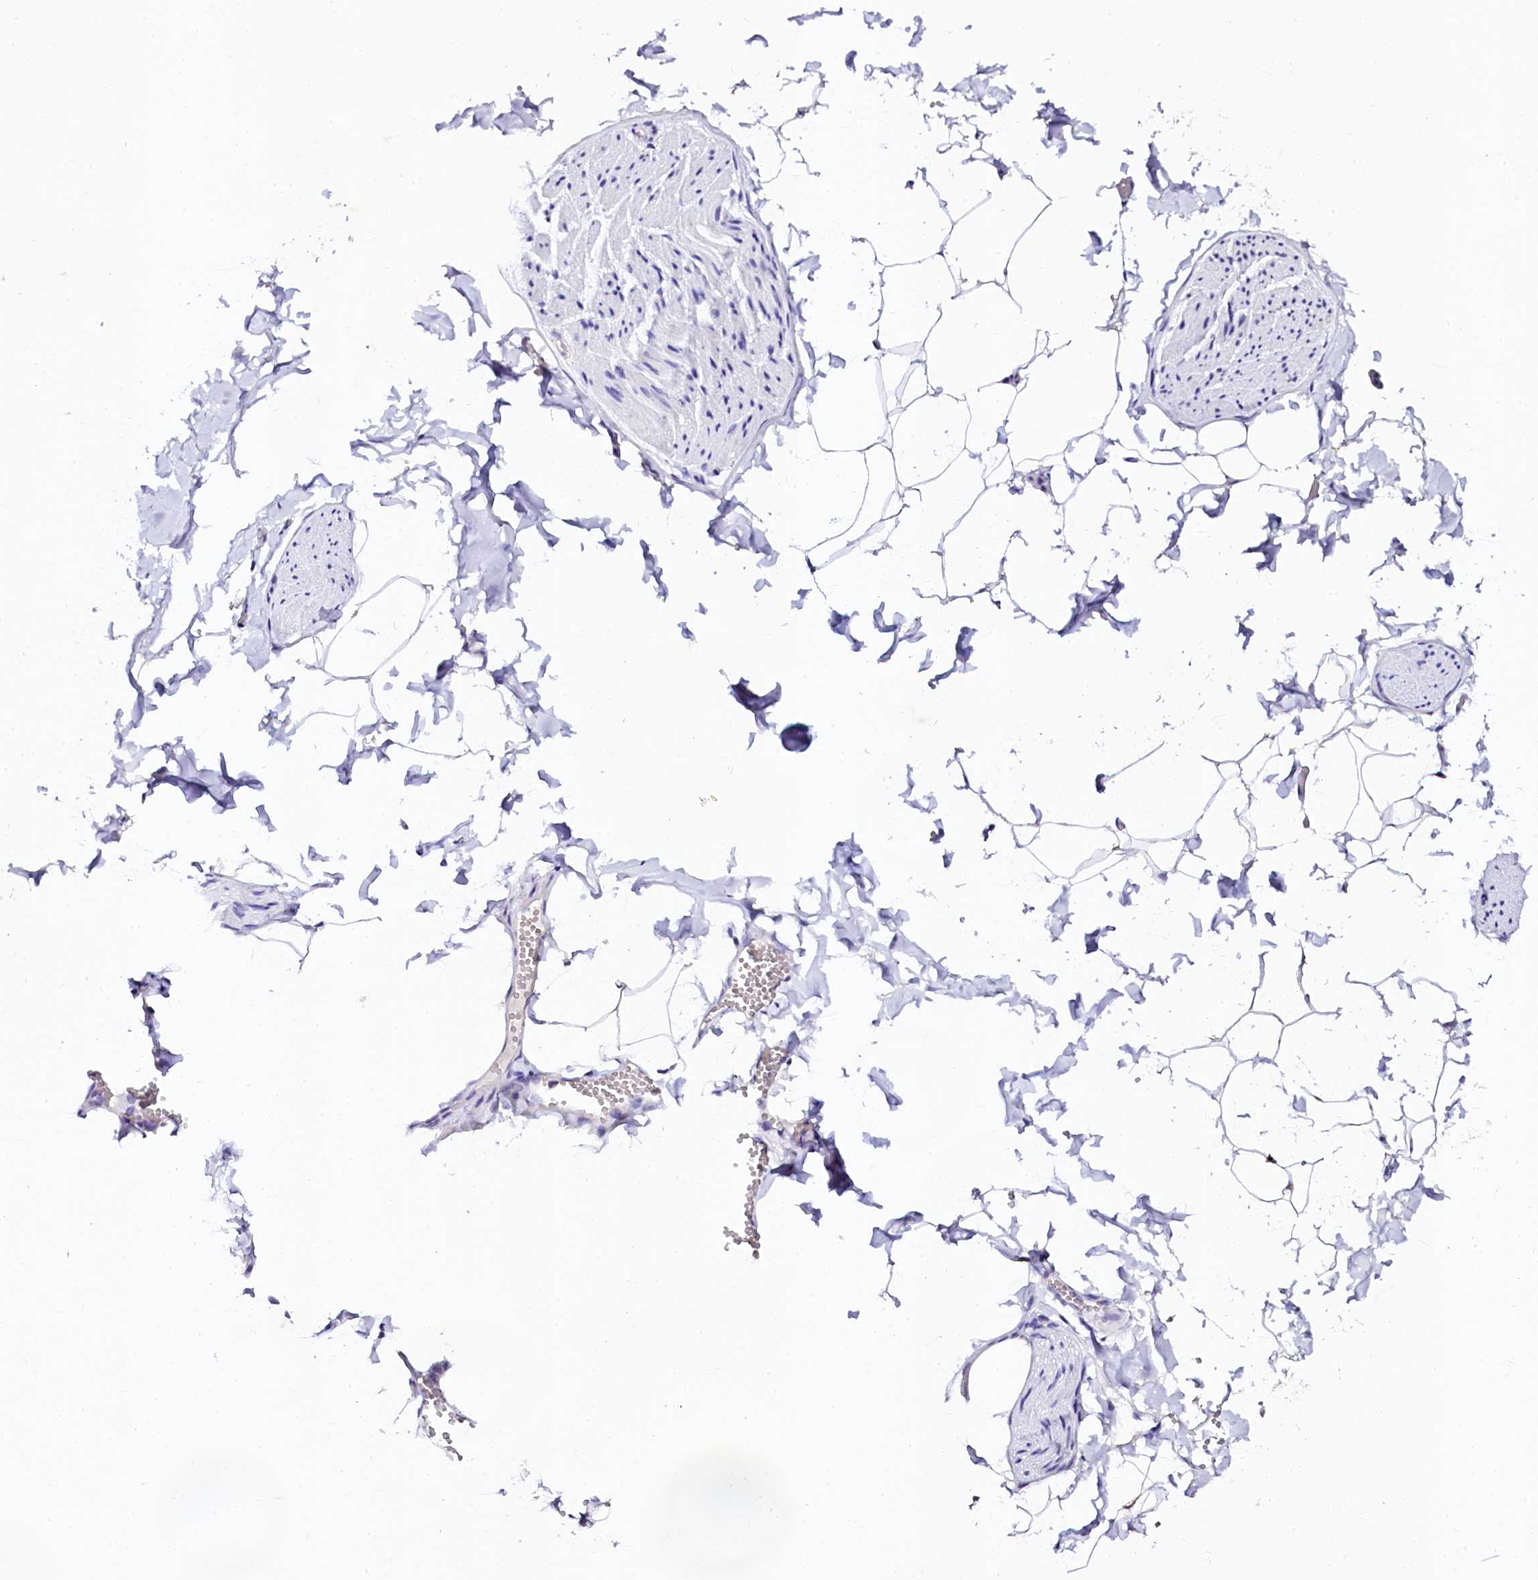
{"staining": {"intensity": "negative", "quantity": "none", "location": "none"}, "tissue": "adipose tissue", "cell_type": "Adipocytes", "image_type": "normal", "snomed": [{"axis": "morphology", "description": "Normal tissue, NOS"}, {"axis": "topography", "description": "Gallbladder"}, {"axis": "topography", "description": "Peripheral nerve tissue"}], "caption": "DAB (3,3'-diaminobenzidine) immunohistochemical staining of unremarkable human adipose tissue exhibits no significant expression in adipocytes.", "gene": "NAA16", "patient": {"sex": "male", "age": 38}}